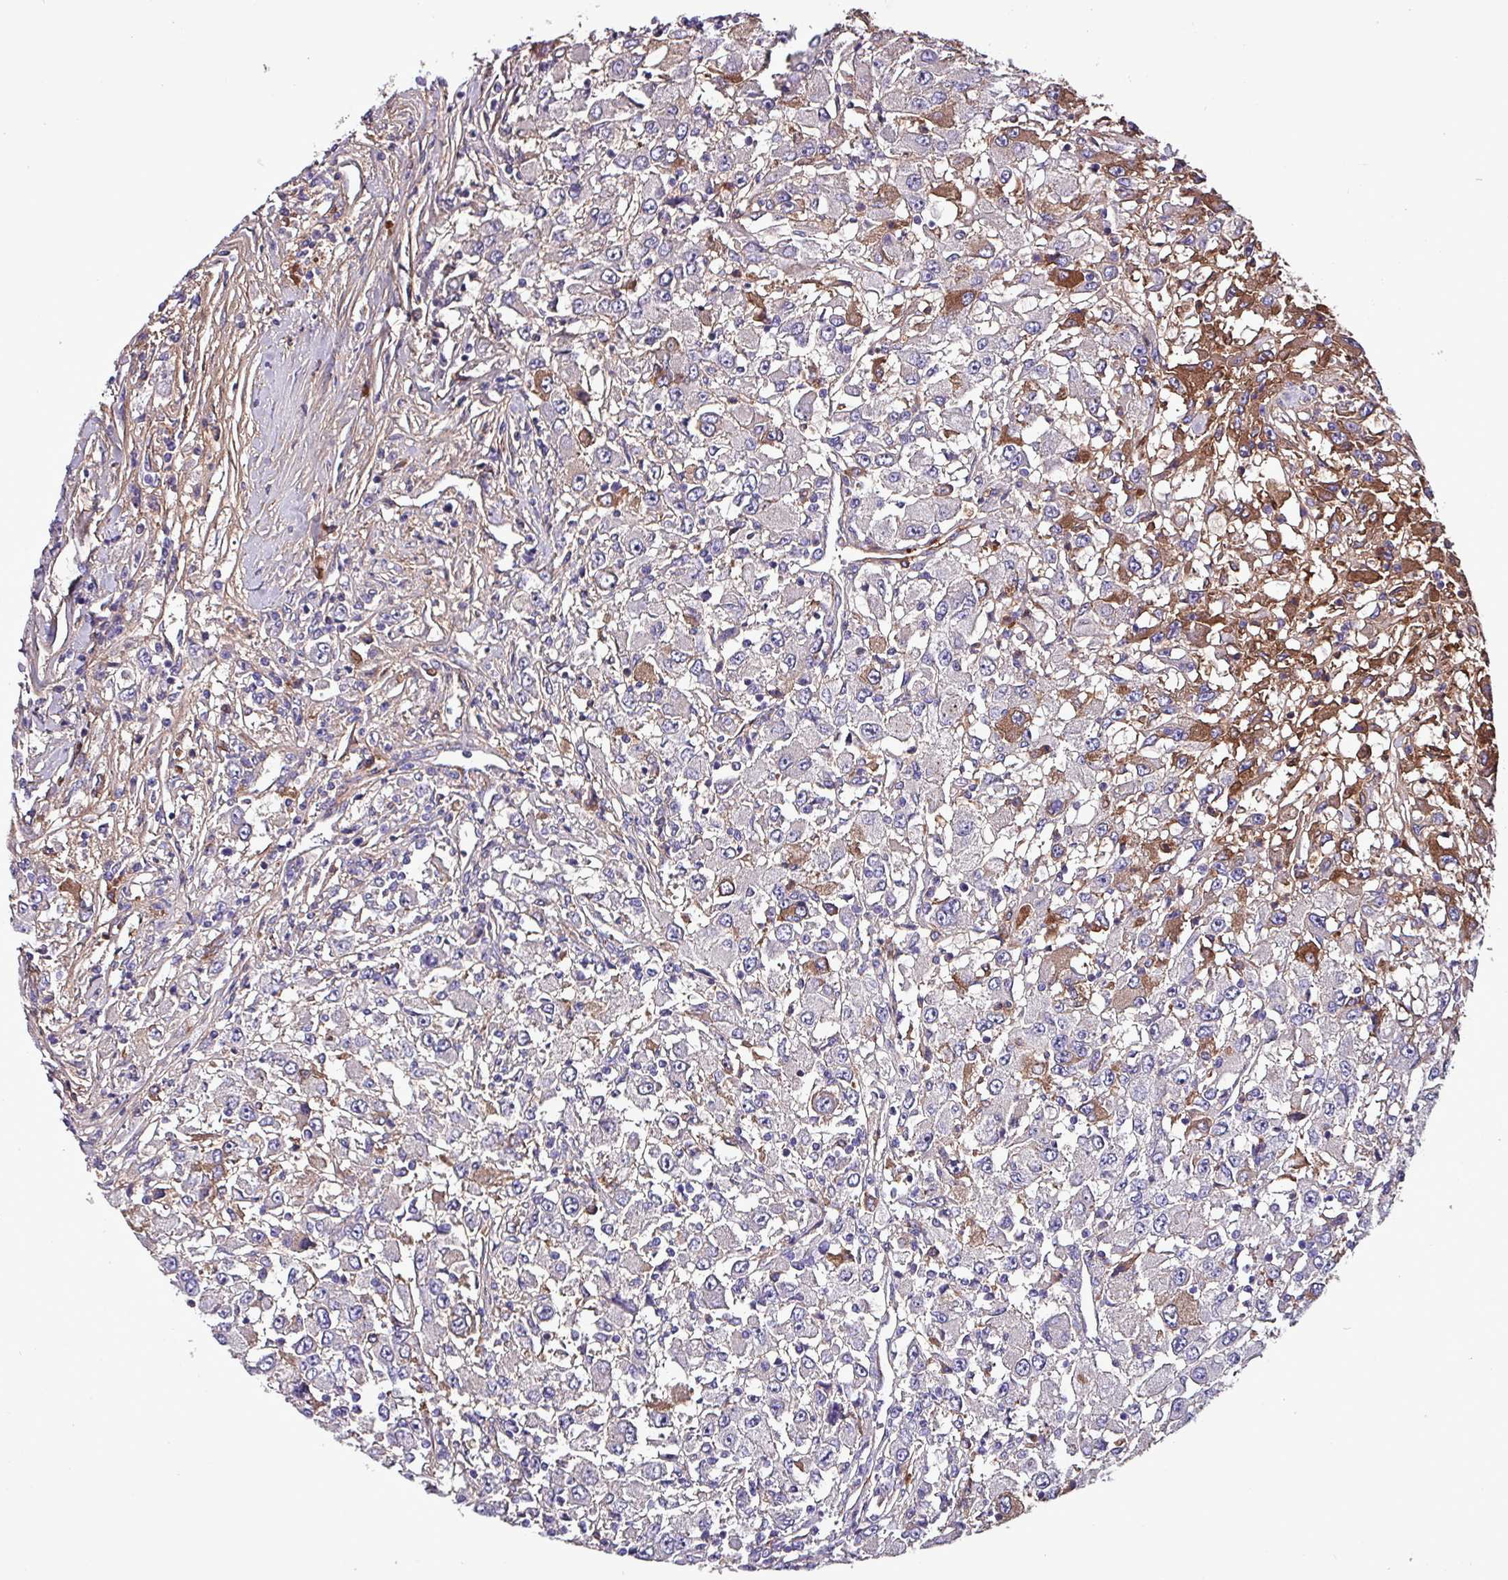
{"staining": {"intensity": "moderate", "quantity": "<25%", "location": "cytoplasmic/membranous"}, "tissue": "renal cancer", "cell_type": "Tumor cells", "image_type": "cancer", "snomed": [{"axis": "morphology", "description": "Adenocarcinoma, NOS"}, {"axis": "topography", "description": "Kidney"}], "caption": "Human renal cancer stained for a protein (brown) demonstrates moderate cytoplasmic/membranous positive expression in about <25% of tumor cells.", "gene": "HP", "patient": {"sex": "female", "age": 67}}